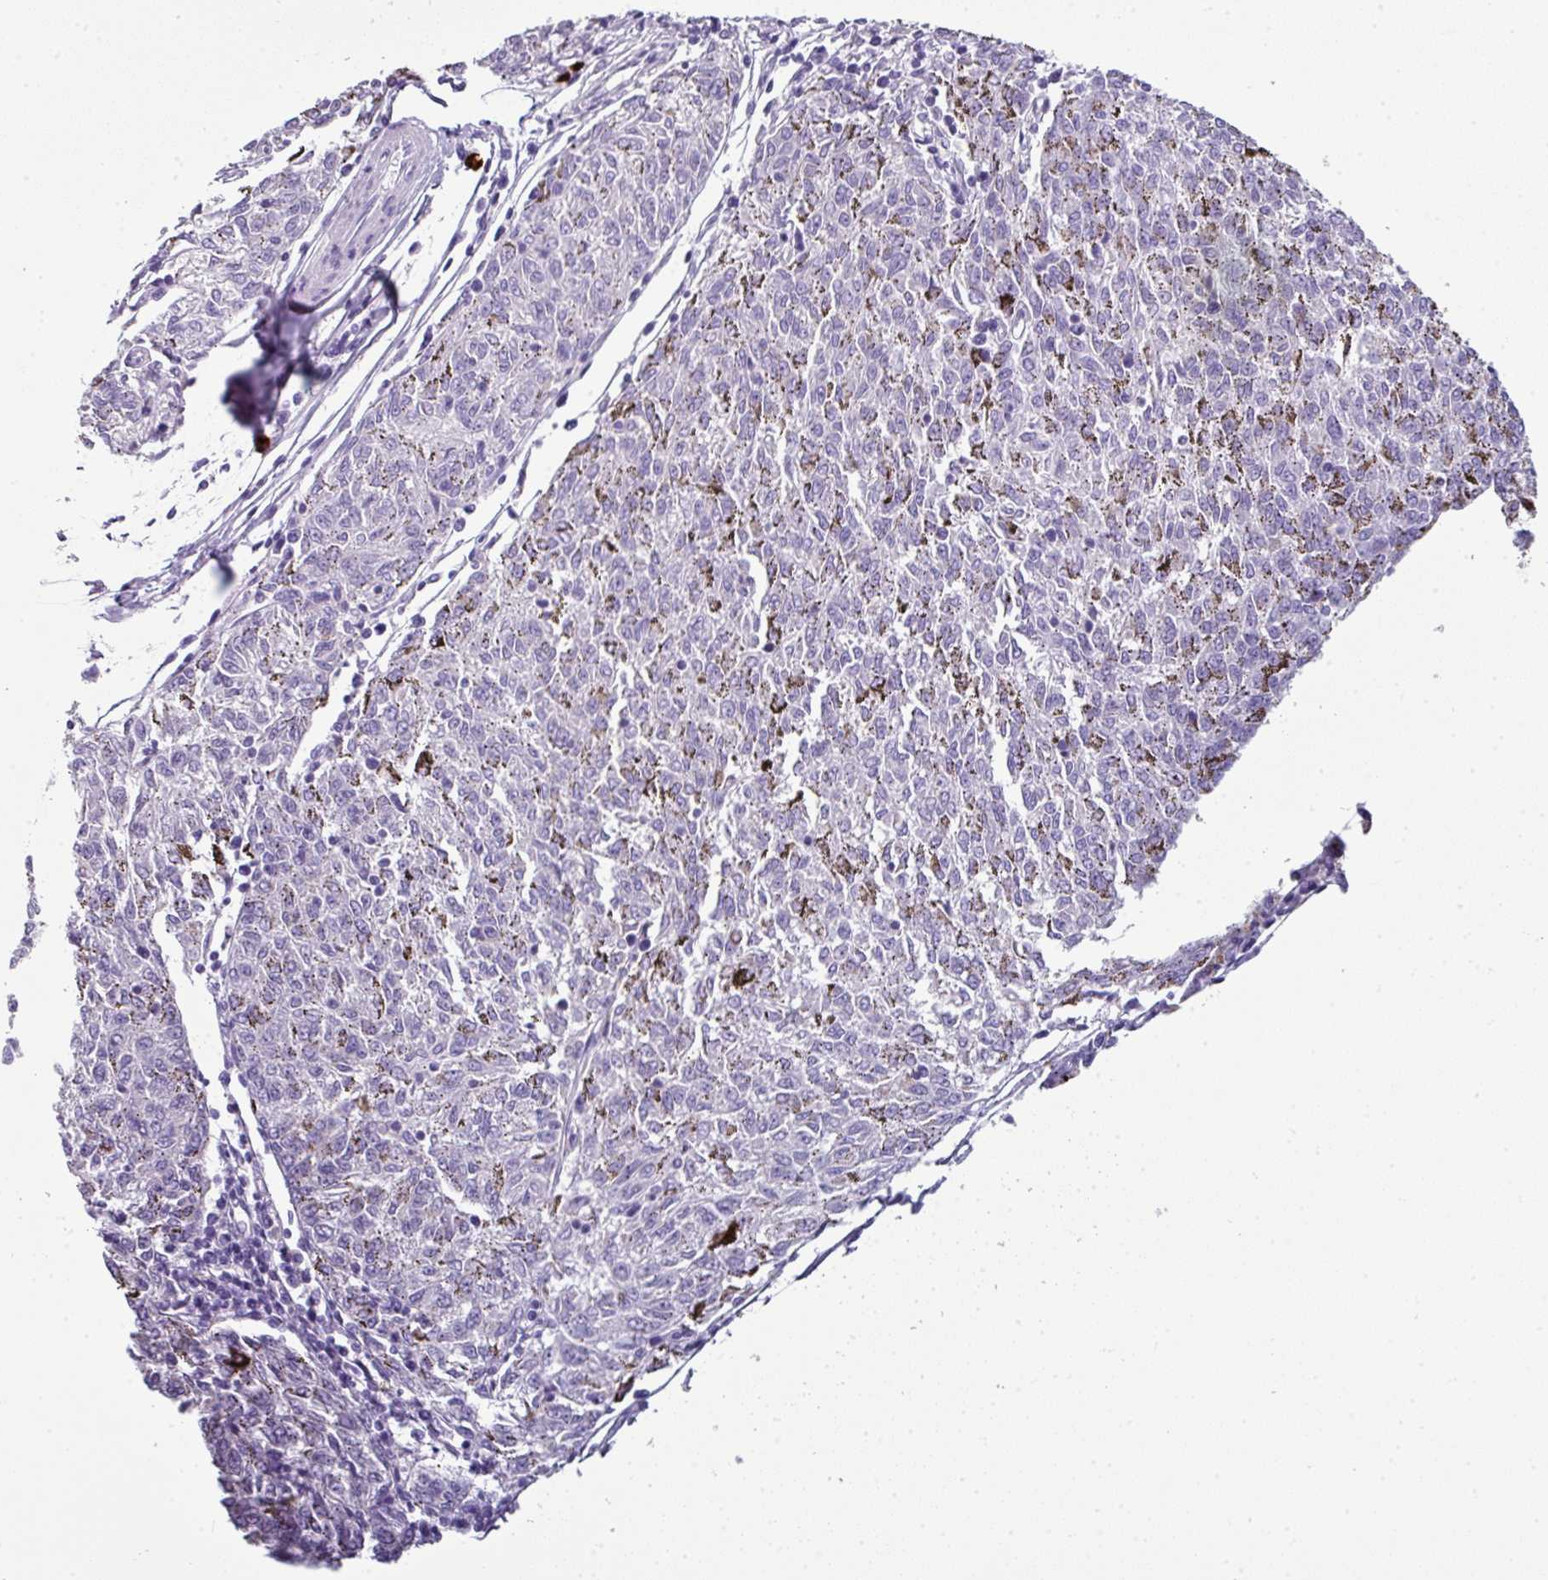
{"staining": {"intensity": "negative", "quantity": "none", "location": "none"}, "tissue": "melanoma", "cell_type": "Tumor cells", "image_type": "cancer", "snomed": [{"axis": "morphology", "description": "Malignant melanoma, NOS"}, {"axis": "topography", "description": "Skin"}], "caption": "Immunohistochemical staining of human malignant melanoma reveals no significant positivity in tumor cells. The staining was performed using DAB to visualize the protein expression in brown, while the nuclei were stained in blue with hematoxylin (Magnification: 20x).", "gene": "CTSG", "patient": {"sex": "female", "age": 72}}